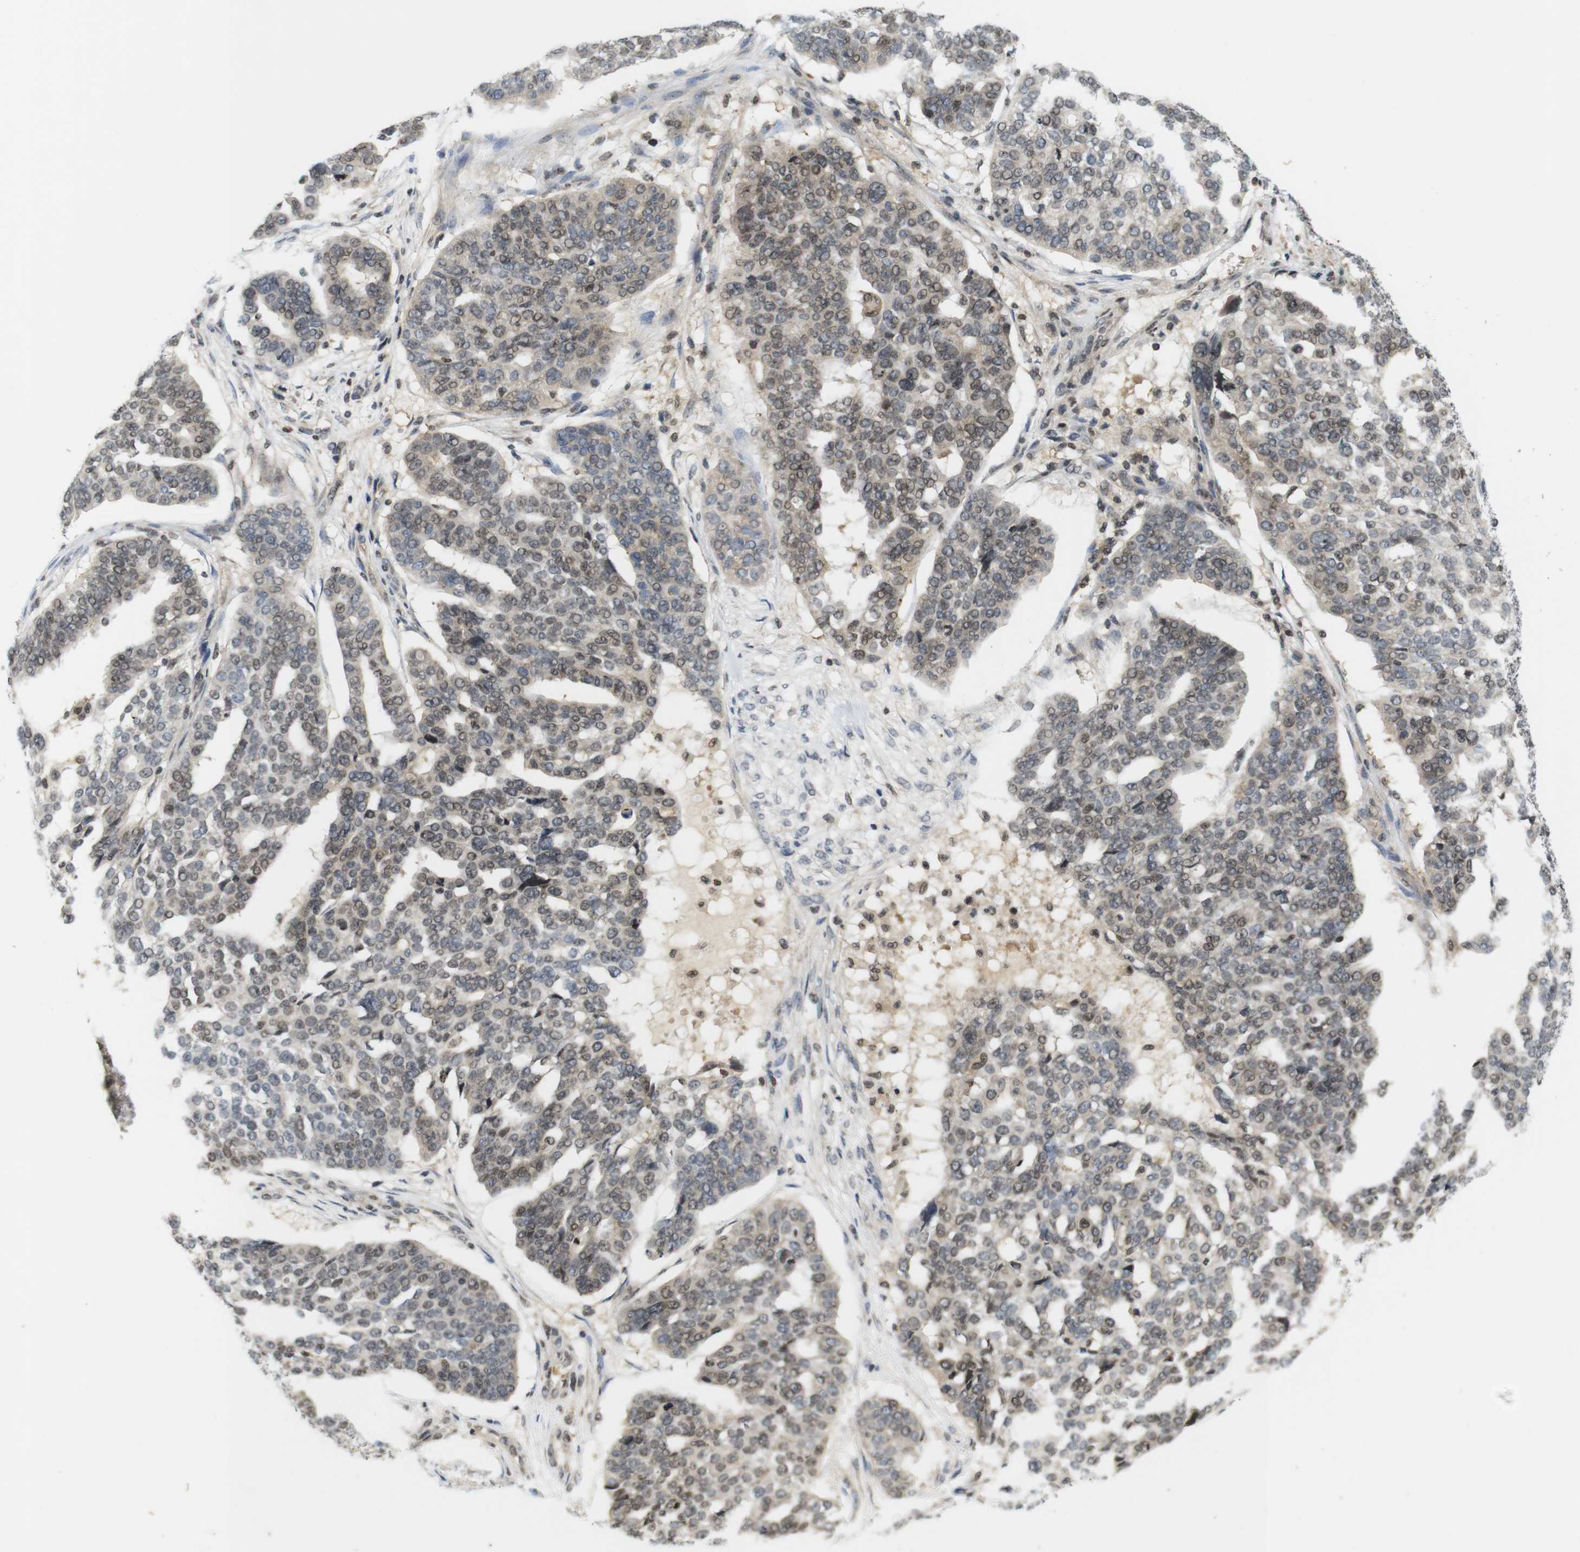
{"staining": {"intensity": "moderate", "quantity": "25%-75%", "location": "nuclear"}, "tissue": "ovarian cancer", "cell_type": "Tumor cells", "image_type": "cancer", "snomed": [{"axis": "morphology", "description": "Cystadenocarcinoma, serous, NOS"}, {"axis": "topography", "description": "Ovary"}], "caption": "Immunohistochemical staining of human ovarian cancer (serous cystadenocarcinoma) reveals medium levels of moderate nuclear protein staining in about 25%-75% of tumor cells.", "gene": "MBD1", "patient": {"sex": "female", "age": 59}}